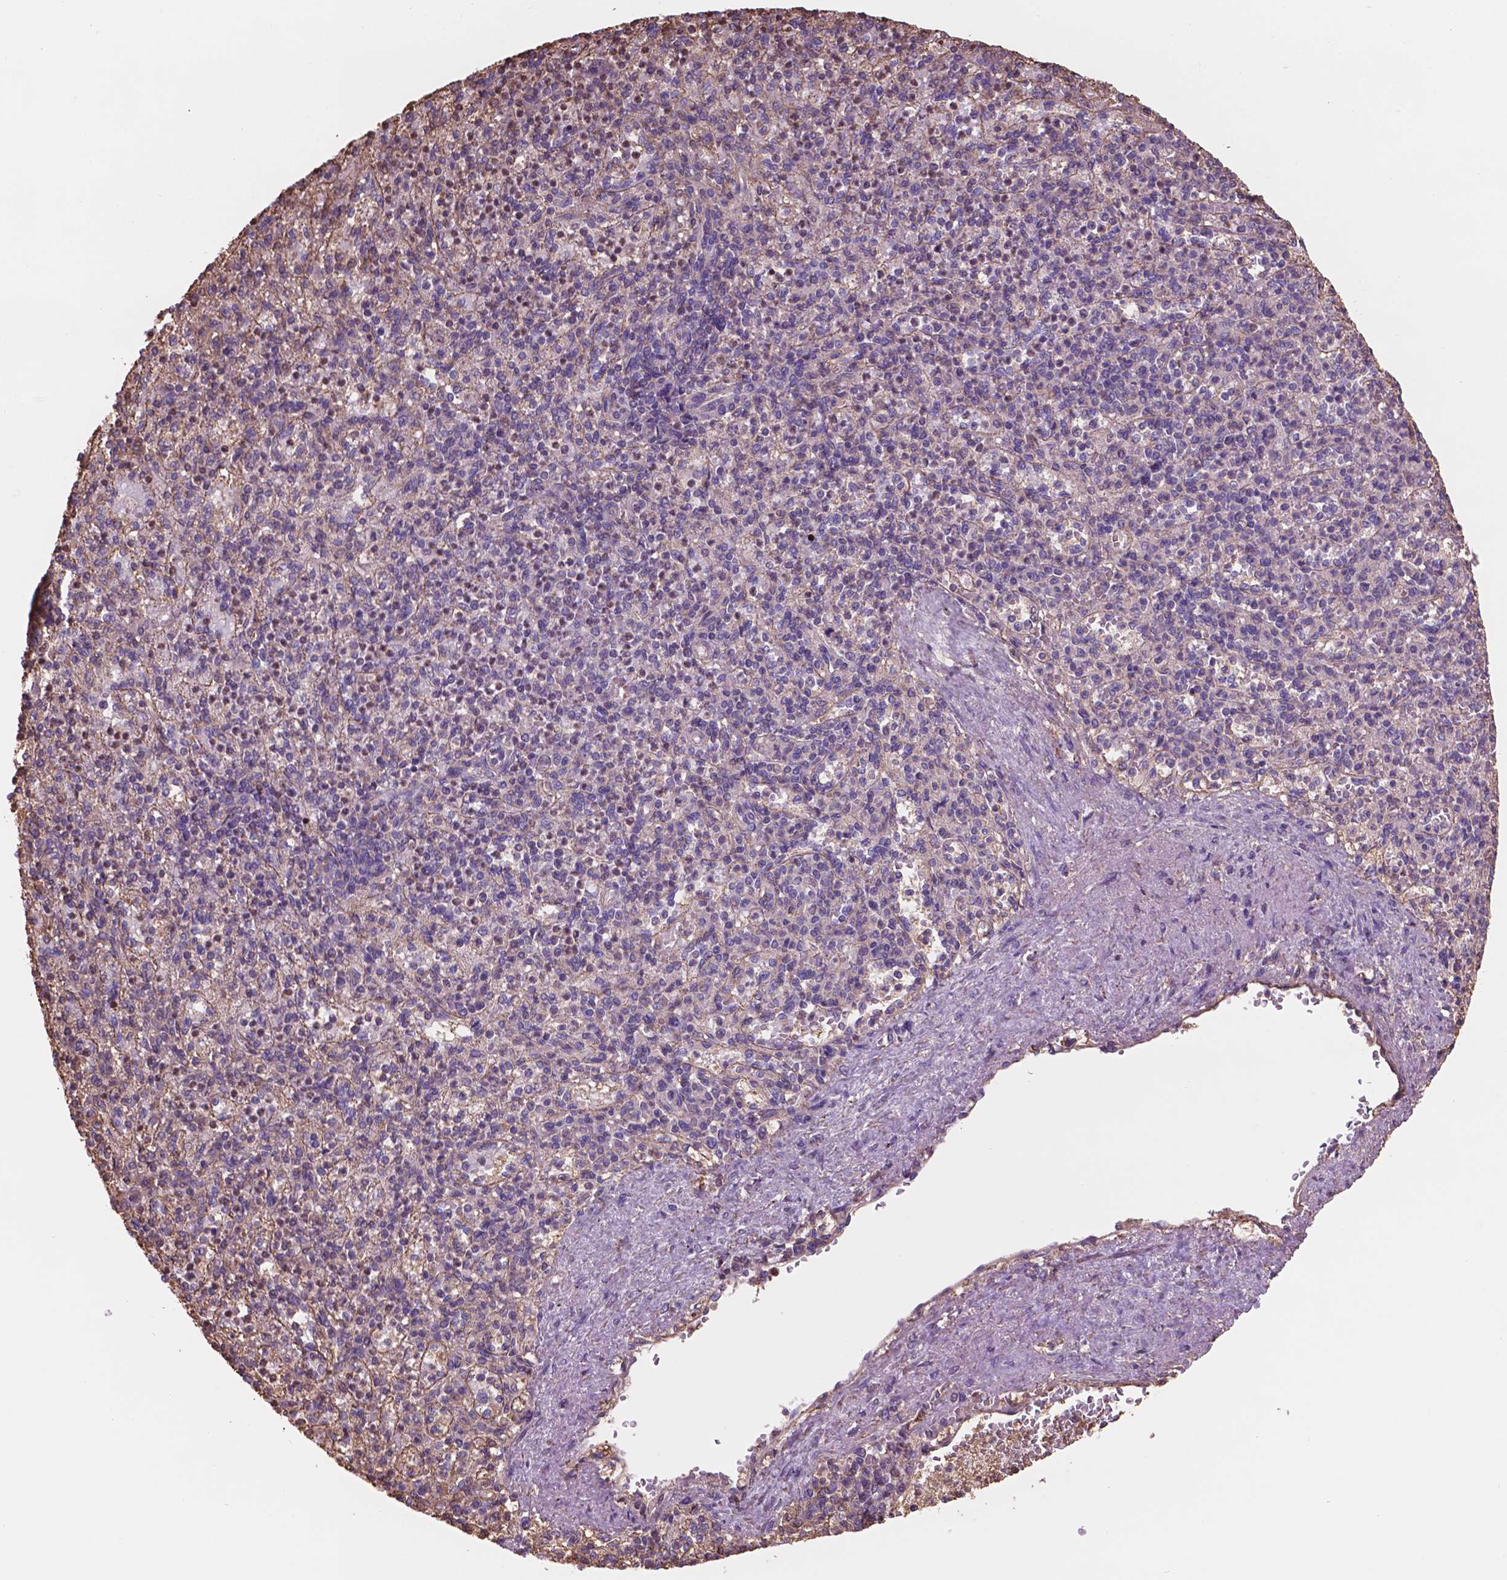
{"staining": {"intensity": "negative", "quantity": "none", "location": "none"}, "tissue": "spleen", "cell_type": "Cells in red pulp", "image_type": "normal", "snomed": [{"axis": "morphology", "description": "Normal tissue, NOS"}, {"axis": "topography", "description": "Spleen"}], "caption": "Immunohistochemical staining of normal human spleen demonstrates no significant staining in cells in red pulp.", "gene": "NIPA2", "patient": {"sex": "female", "age": 74}}